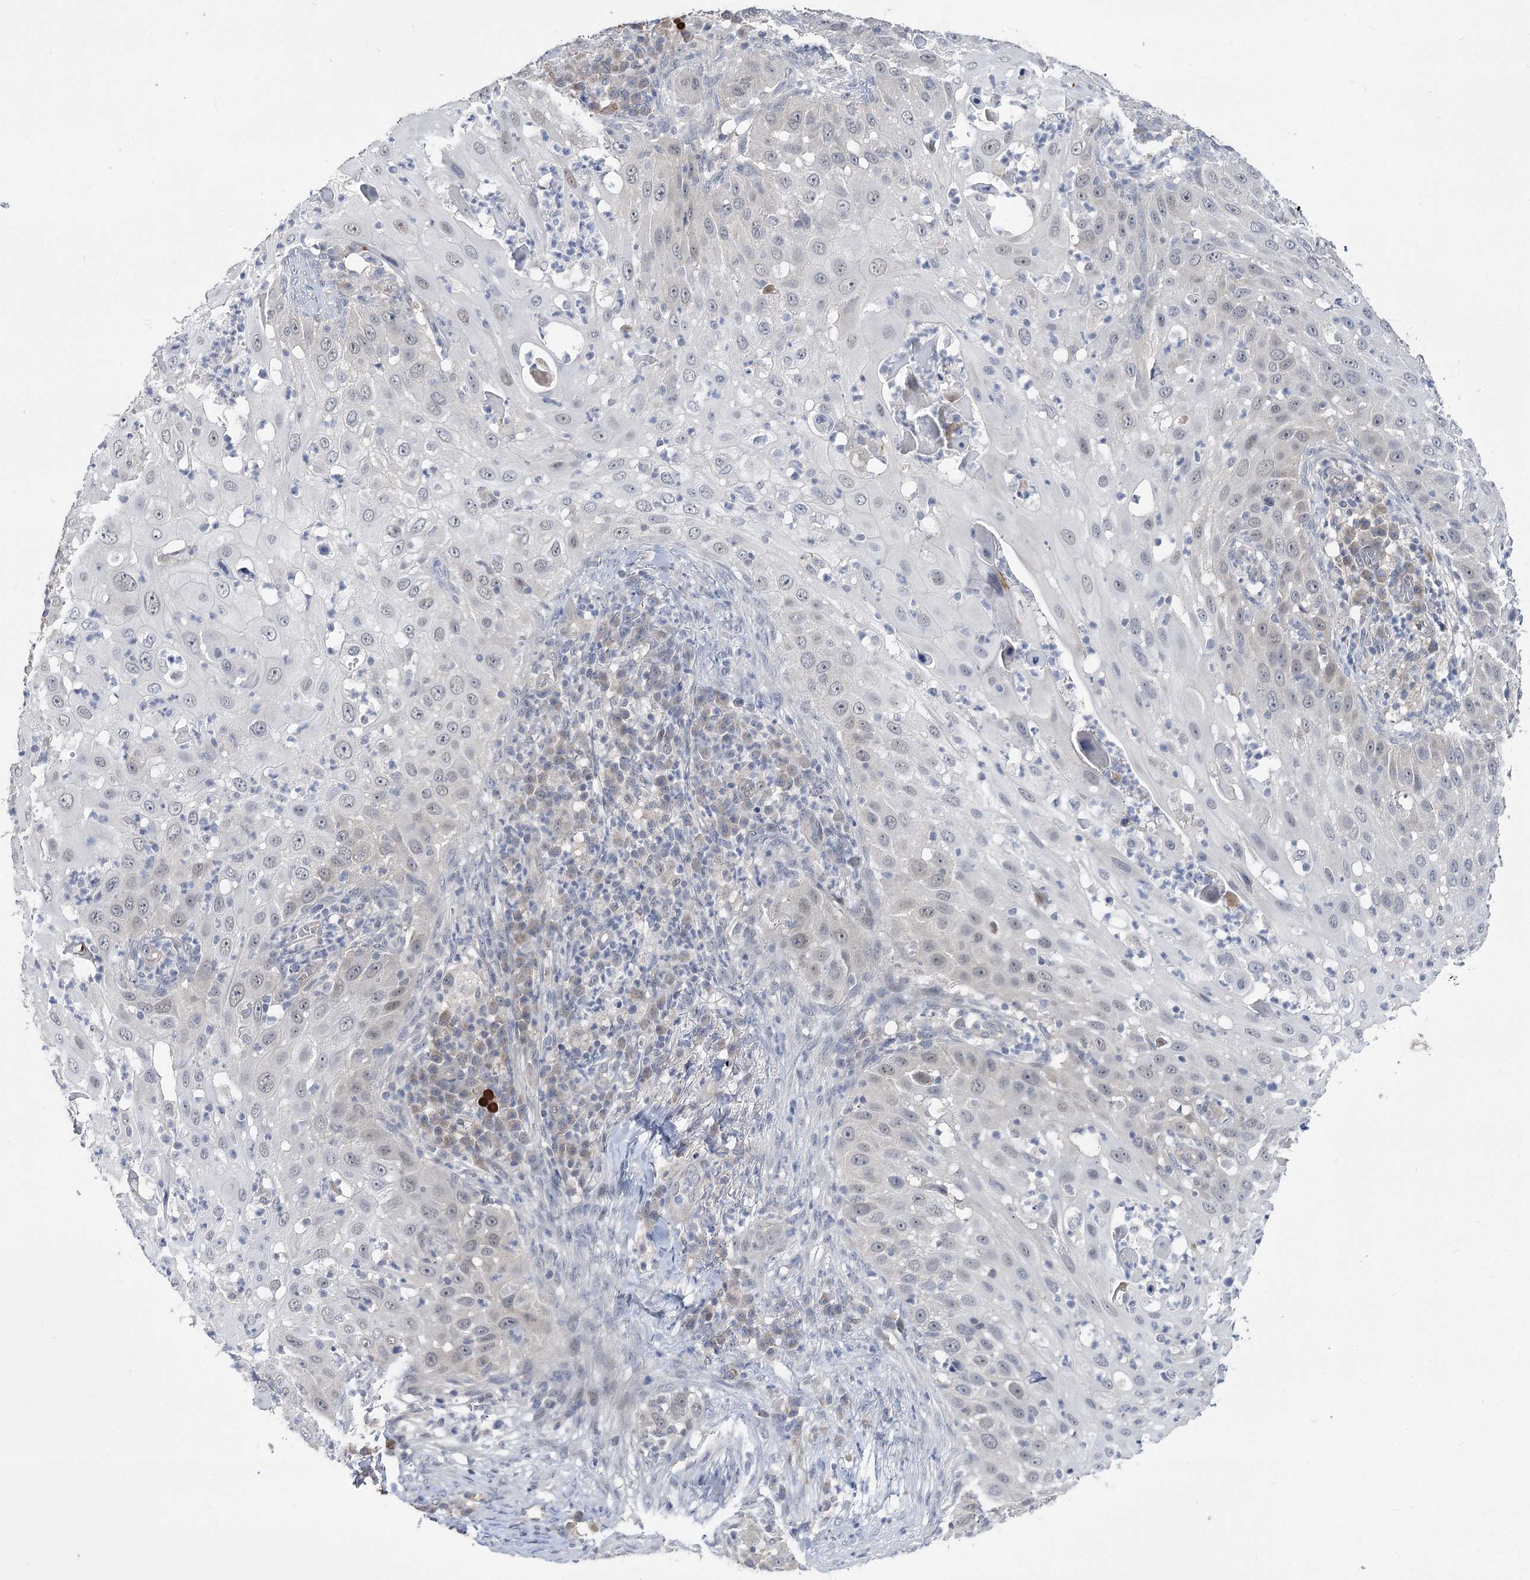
{"staining": {"intensity": "negative", "quantity": "none", "location": "none"}, "tissue": "skin cancer", "cell_type": "Tumor cells", "image_type": "cancer", "snomed": [{"axis": "morphology", "description": "Squamous cell carcinoma, NOS"}, {"axis": "topography", "description": "Skin"}], "caption": "Image shows no significant protein positivity in tumor cells of skin squamous cell carcinoma. Nuclei are stained in blue.", "gene": "PHYHIPL", "patient": {"sex": "female", "age": 44}}